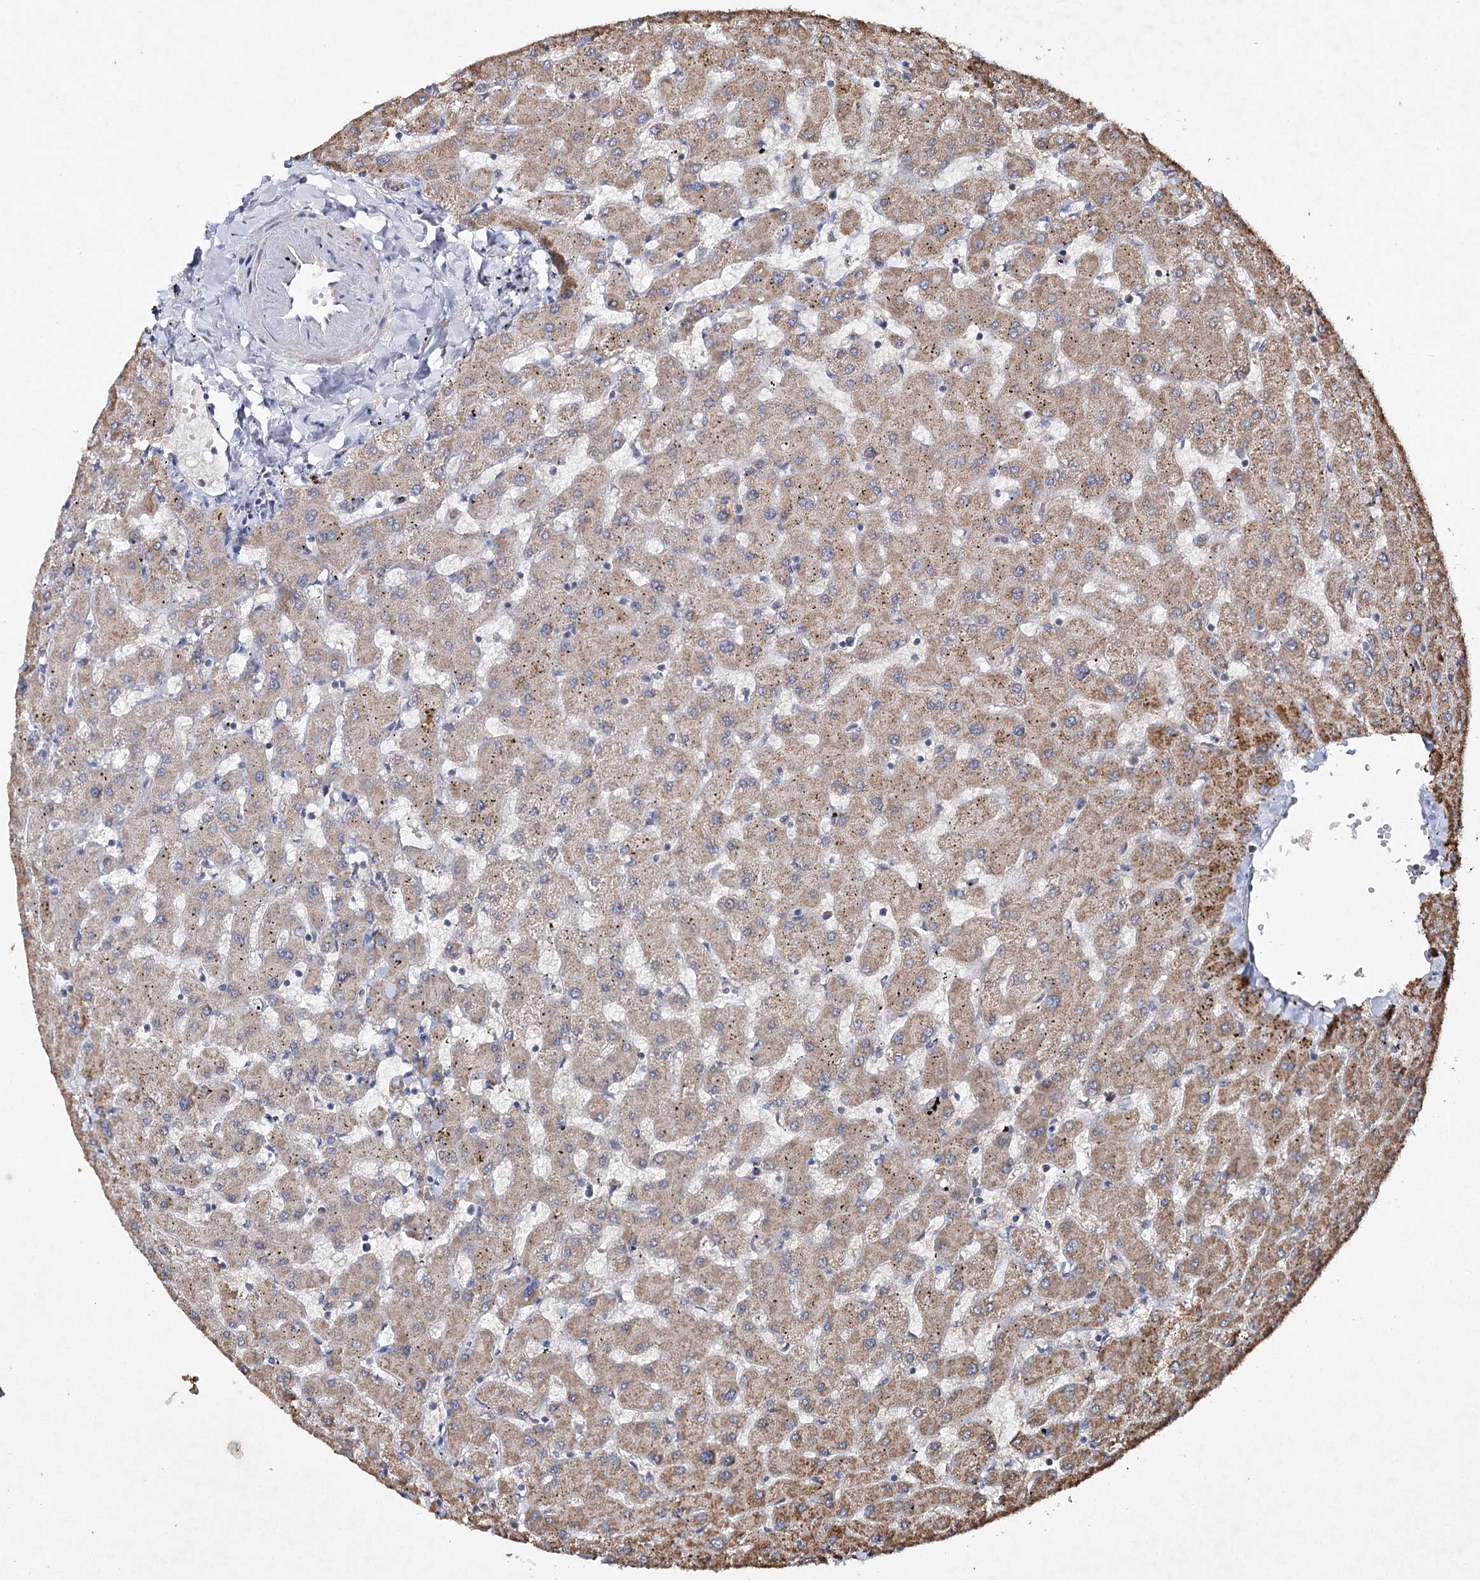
{"staining": {"intensity": "weak", "quantity": "25%-75%", "location": "cytoplasmic/membranous"}, "tissue": "liver", "cell_type": "Cholangiocytes", "image_type": "normal", "snomed": [{"axis": "morphology", "description": "Normal tissue, NOS"}, {"axis": "topography", "description": "Liver"}], "caption": "Weak cytoplasmic/membranous staining is identified in approximately 25%-75% of cholangiocytes in unremarkable liver.", "gene": "PIK3CB", "patient": {"sex": "female", "age": 63}}